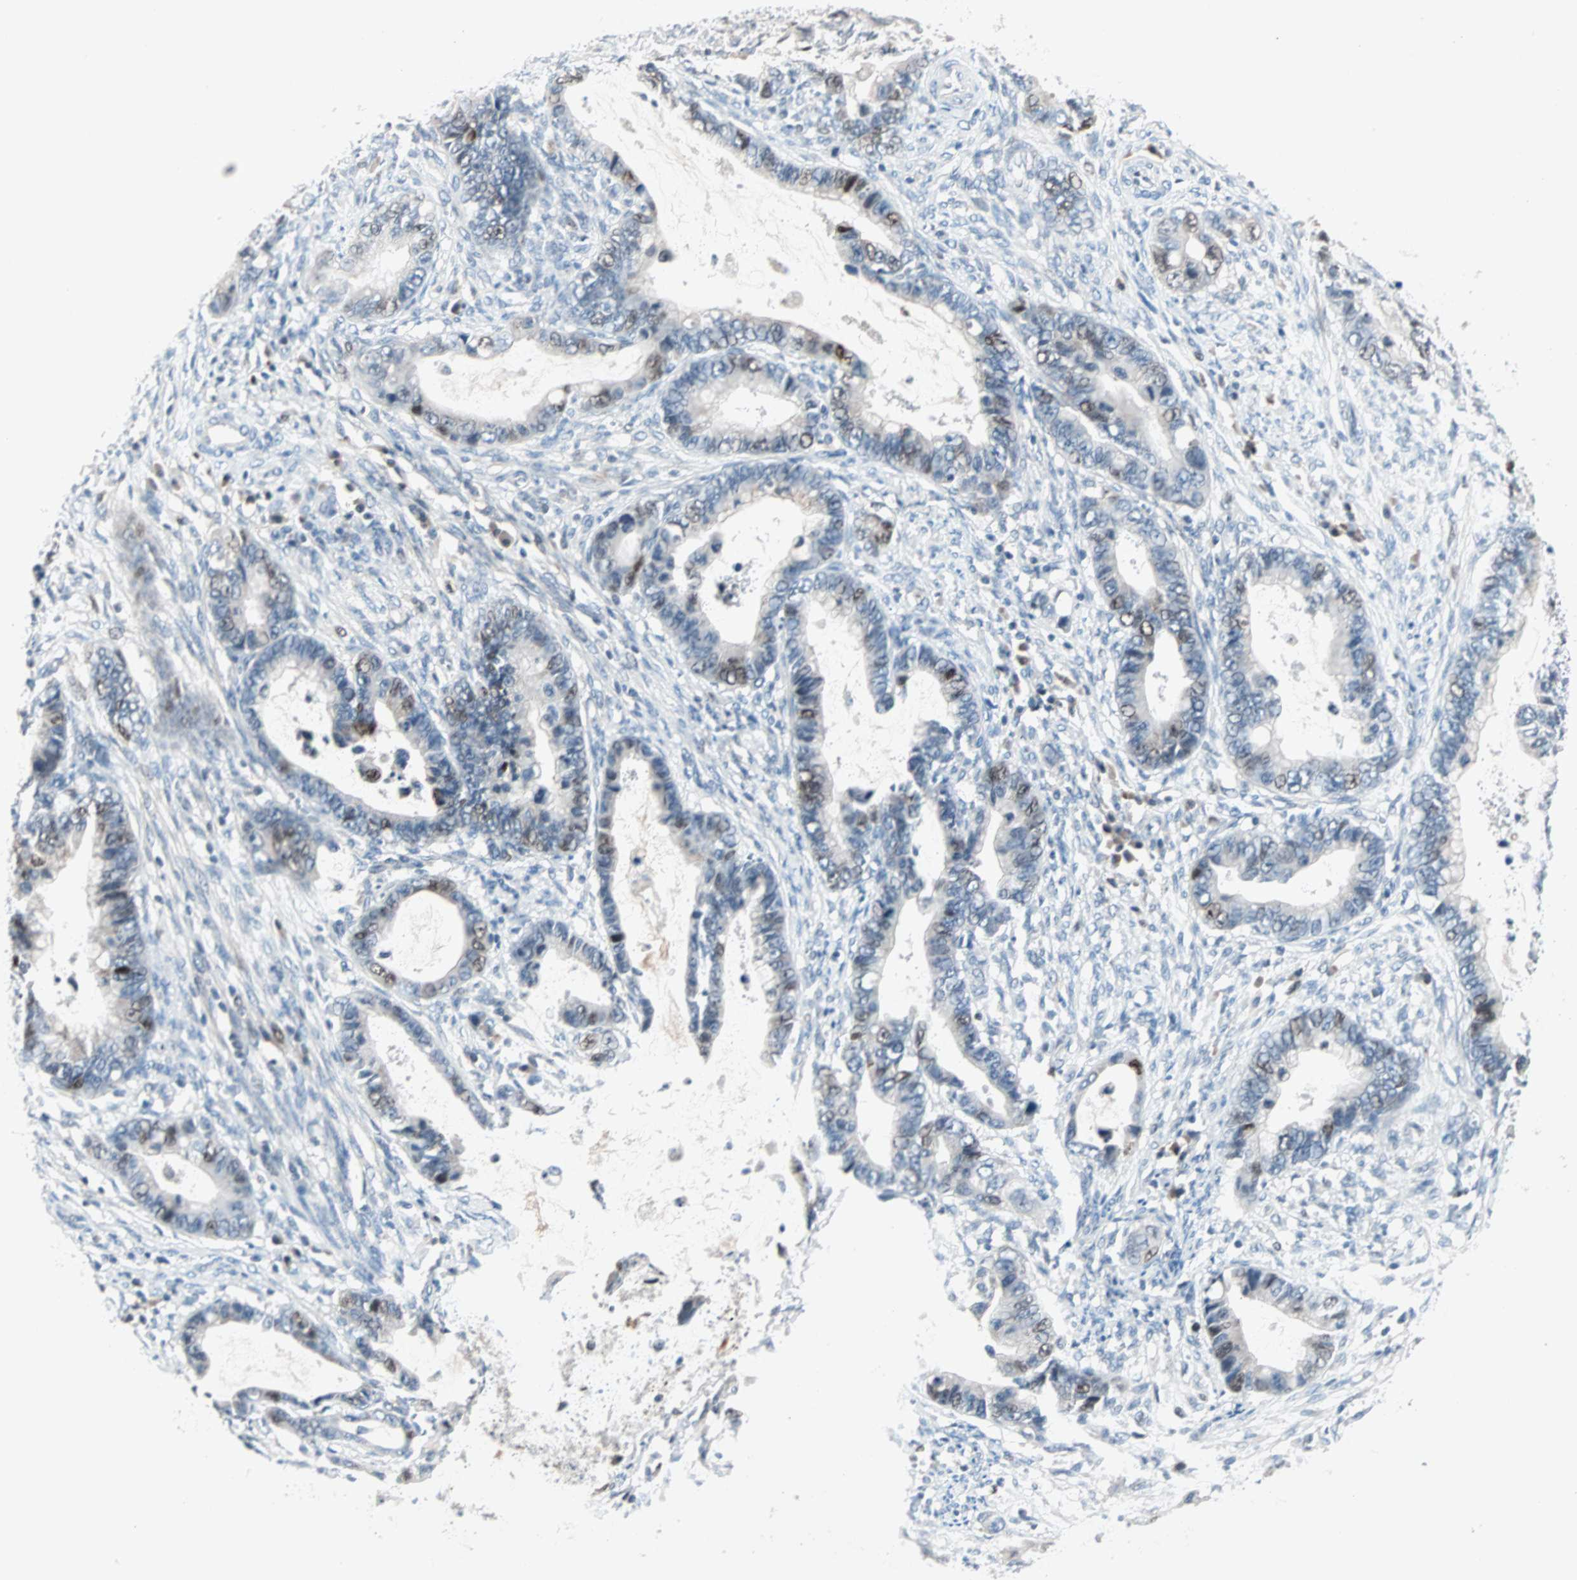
{"staining": {"intensity": "moderate", "quantity": "<25%", "location": "nuclear"}, "tissue": "cervical cancer", "cell_type": "Tumor cells", "image_type": "cancer", "snomed": [{"axis": "morphology", "description": "Adenocarcinoma, NOS"}, {"axis": "topography", "description": "Cervix"}], "caption": "High-power microscopy captured an immunohistochemistry image of adenocarcinoma (cervical), revealing moderate nuclear positivity in approximately <25% of tumor cells. The staining was performed using DAB (3,3'-diaminobenzidine) to visualize the protein expression in brown, while the nuclei were stained in blue with hematoxylin (Magnification: 20x).", "gene": "CCNE2", "patient": {"sex": "female", "age": 44}}